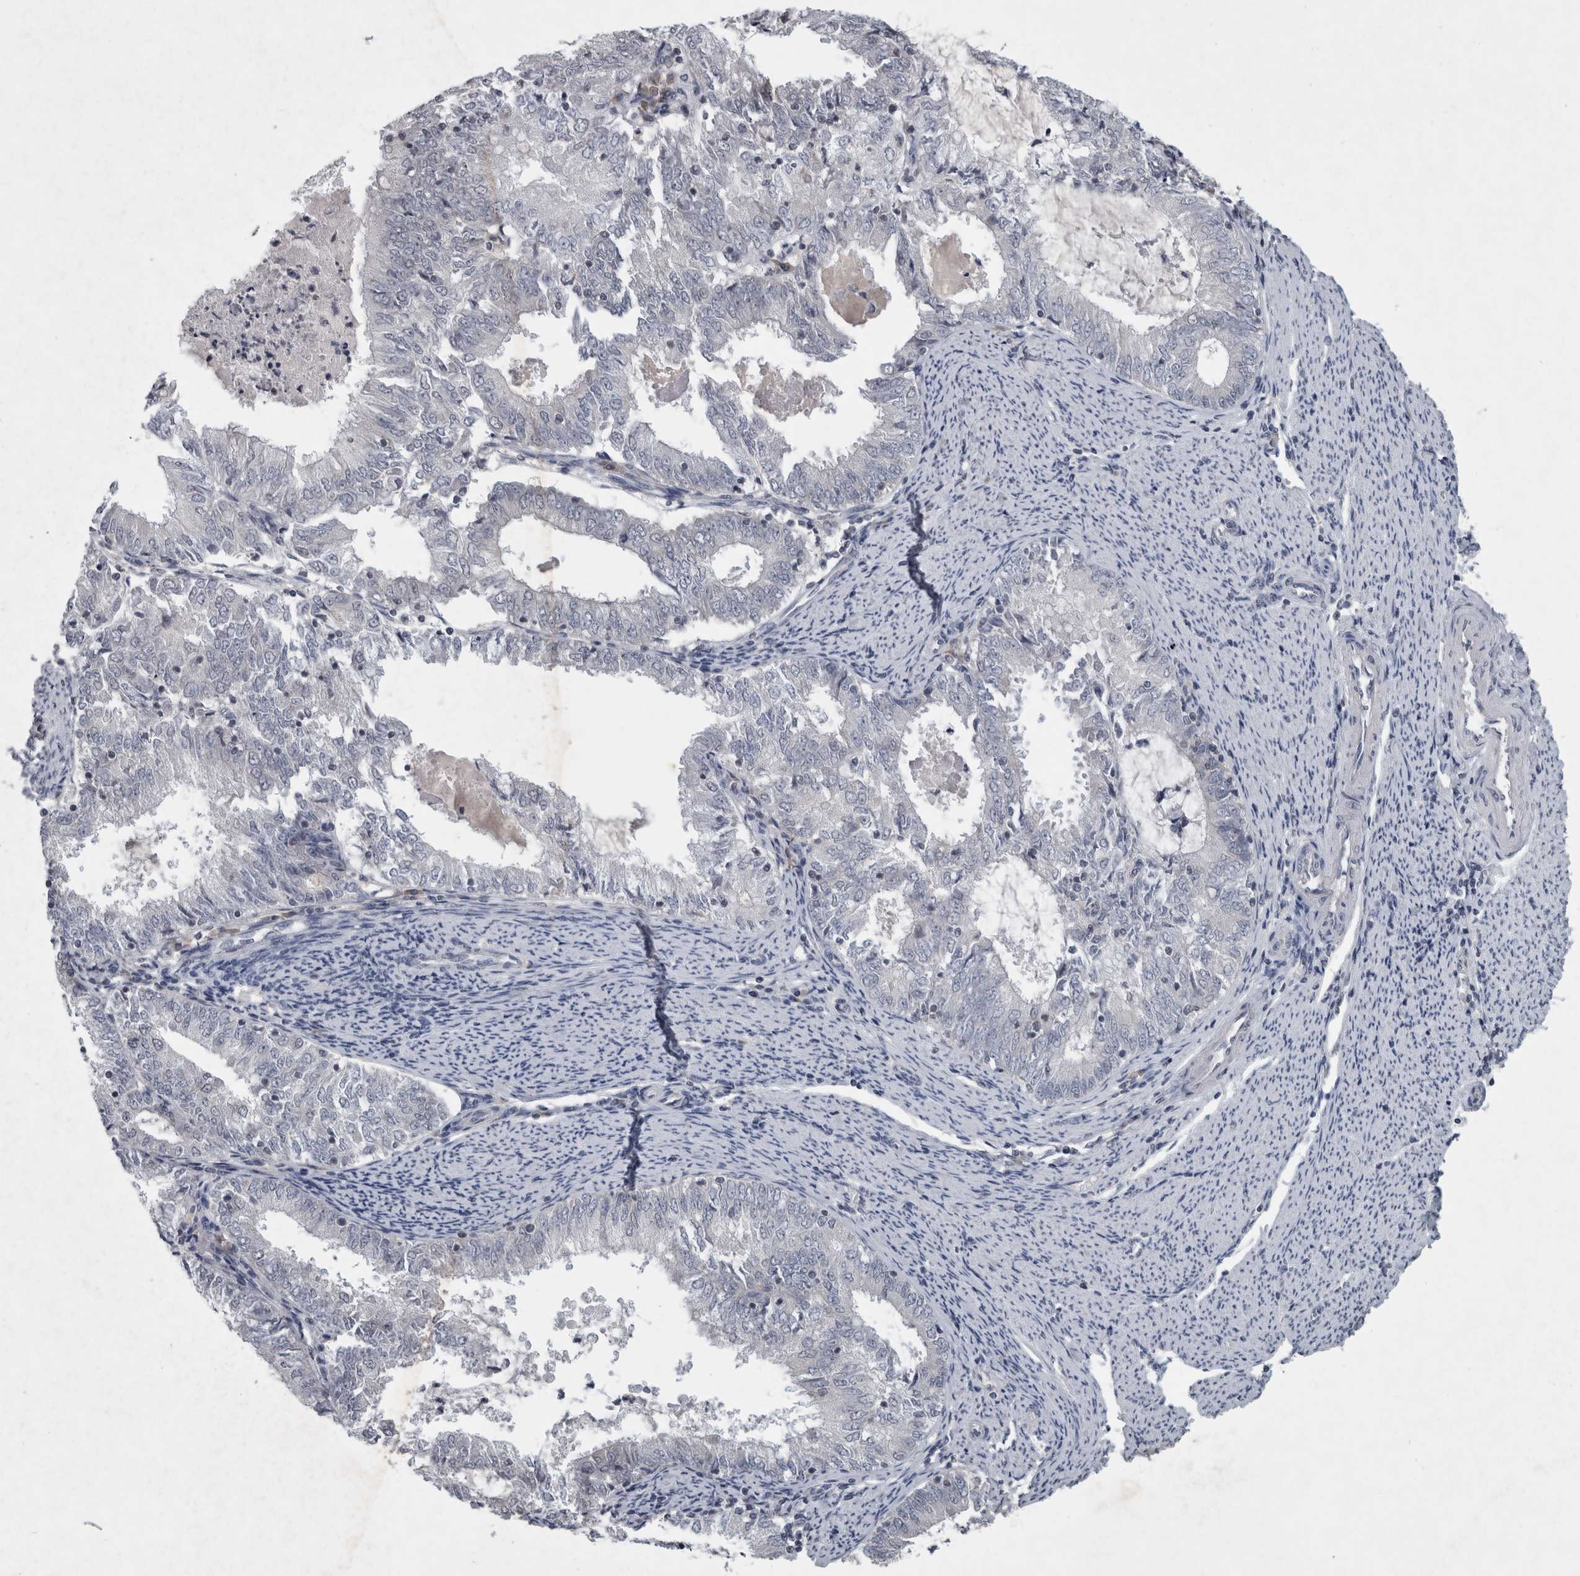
{"staining": {"intensity": "negative", "quantity": "none", "location": "none"}, "tissue": "endometrial cancer", "cell_type": "Tumor cells", "image_type": "cancer", "snomed": [{"axis": "morphology", "description": "Adenocarcinoma, NOS"}, {"axis": "topography", "description": "Endometrium"}], "caption": "Endometrial cancer was stained to show a protein in brown. There is no significant positivity in tumor cells. Brightfield microscopy of immunohistochemistry (IHC) stained with DAB (3,3'-diaminobenzidine) (brown) and hematoxylin (blue), captured at high magnification.", "gene": "WNT7A", "patient": {"sex": "female", "age": 57}}